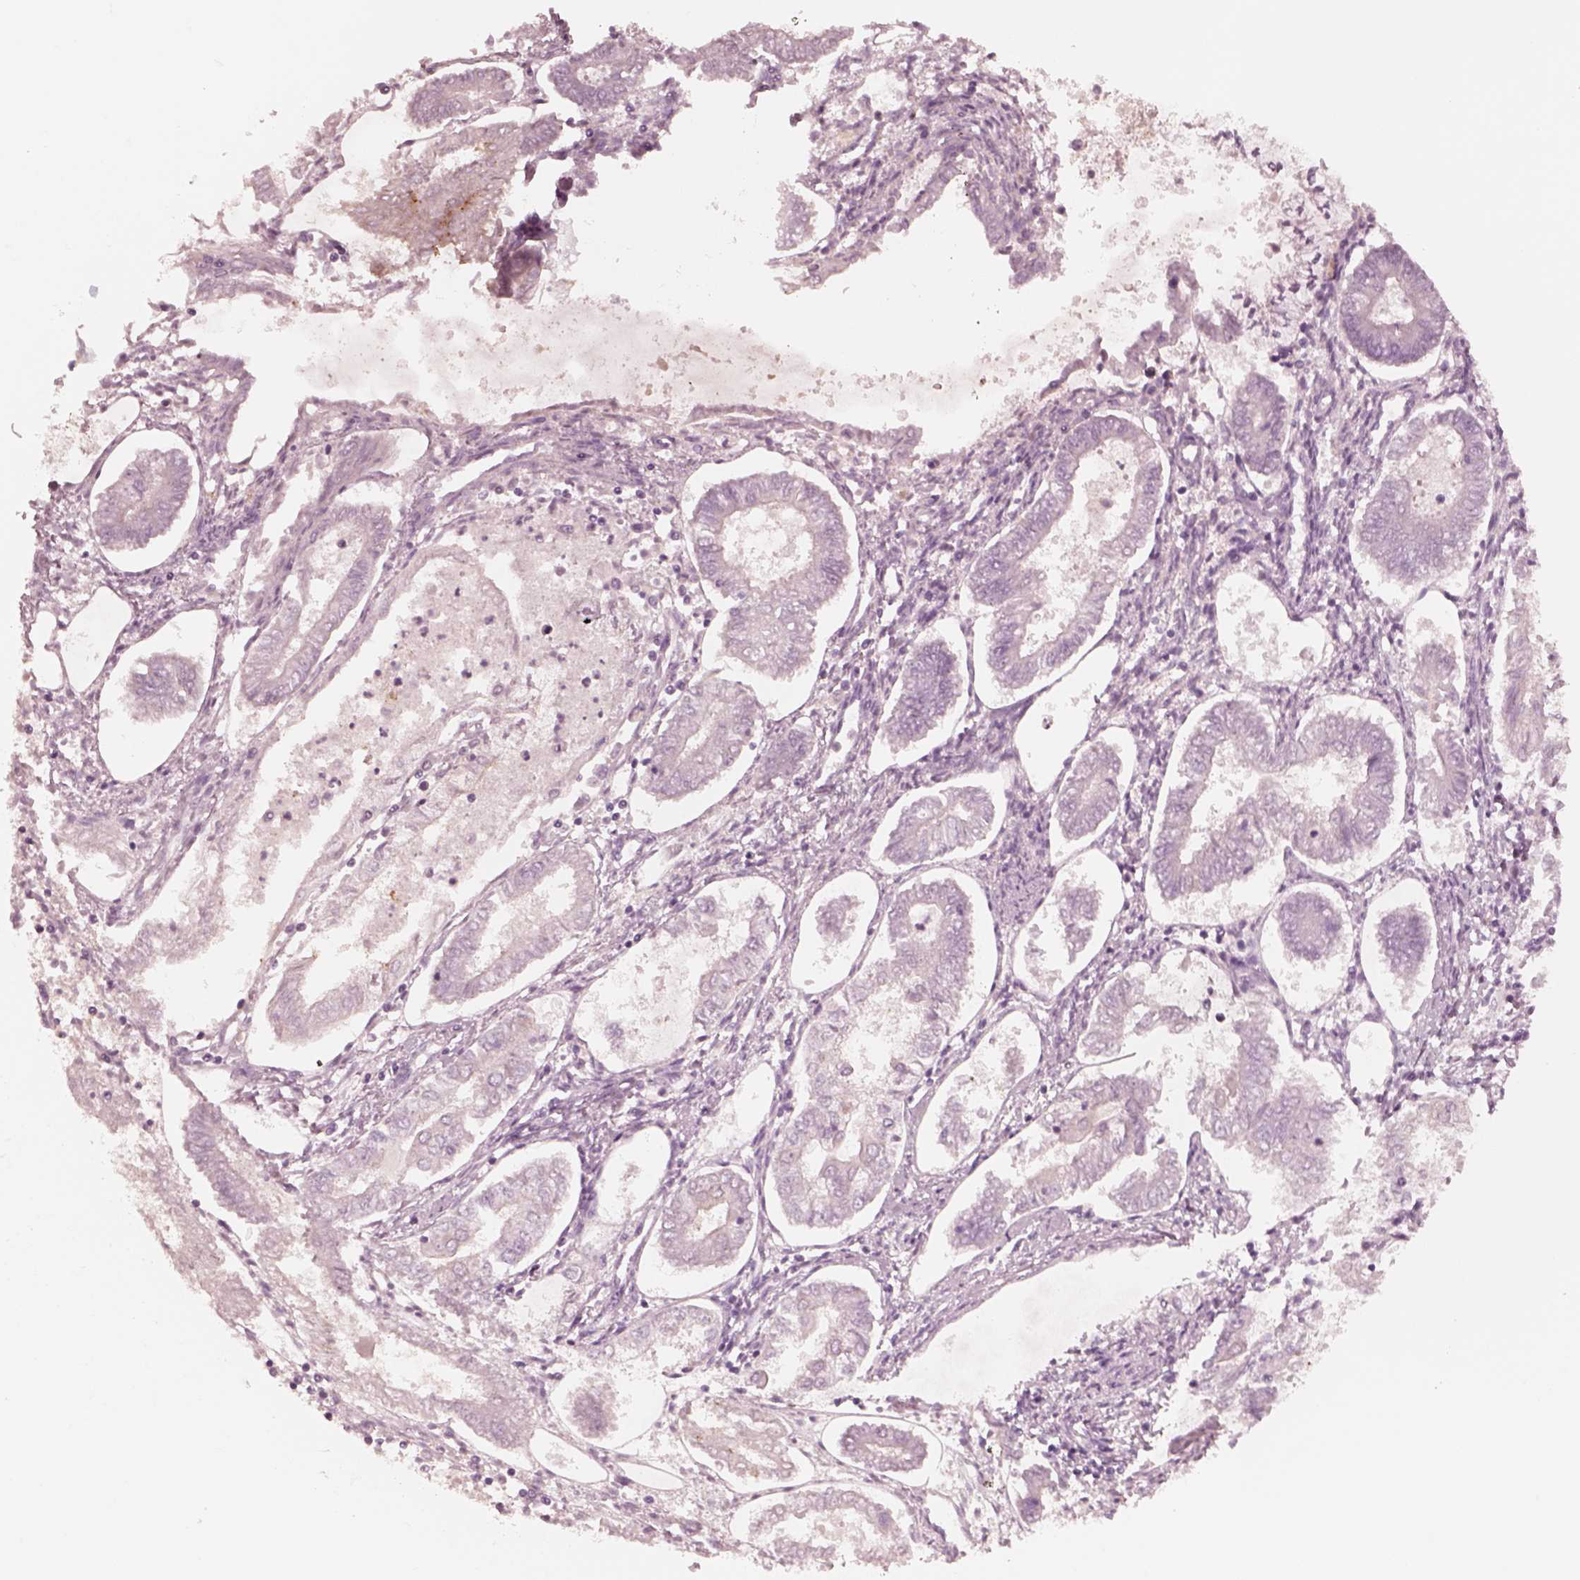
{"staining": {"intensity": "negative", "quantity": "none", "location": "none"}, "tissue": "endometrial cancer", "cell_type": "Tumor cells", "image_type": "cancer", "snomed": [{"axis": "morphology", "description": "Adenocarcinoma, NOS"}, {"axis": "topography", "description": "Endometrium"}], "caption": "Endometrial adenocarcinoma was stained to show a protein in brown. There is no significant expression in tumor cells.", "gene": "DNAAF9", "patient": {"sex": "female", "age": 68}}